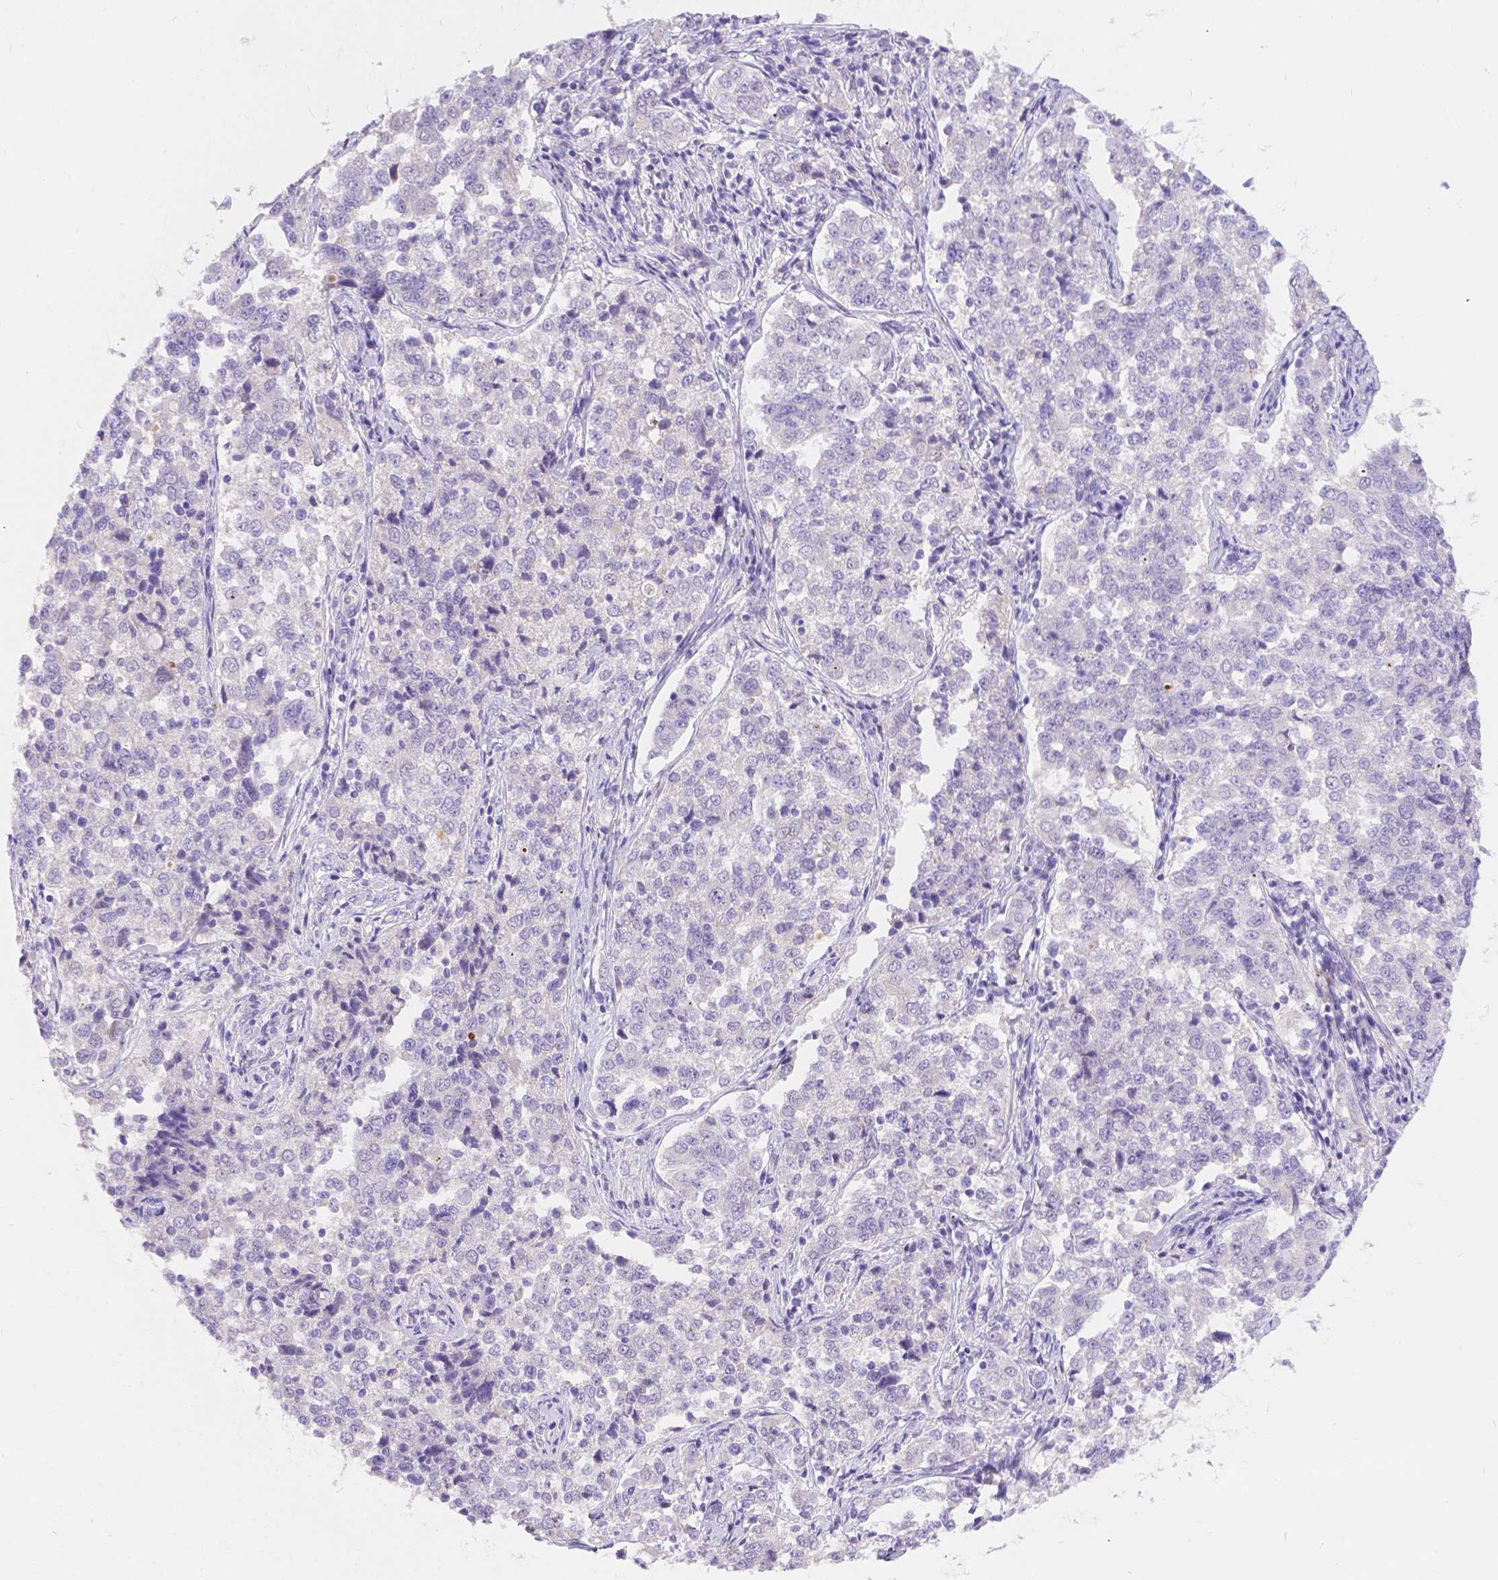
{"staining": {"intensity": "negative", "quantity": "none", "location": "none"}, "tissue": "endometrial cancer", "cell_type": "Tumor cells", "image_type": "cancer", "snomed": [{"axis": "morphology", "description": "Adenocarcinoma, NOS"}, {"axis": "topography", "description": "Endometrium"}], "caption": "IHC image of human adenocarcinoma (endometrial) stained for a protein (brown), which exhibits no expression in tumor cells.", "gene": "DLEC1", "patient": {"sex": "female", "age": 43}}